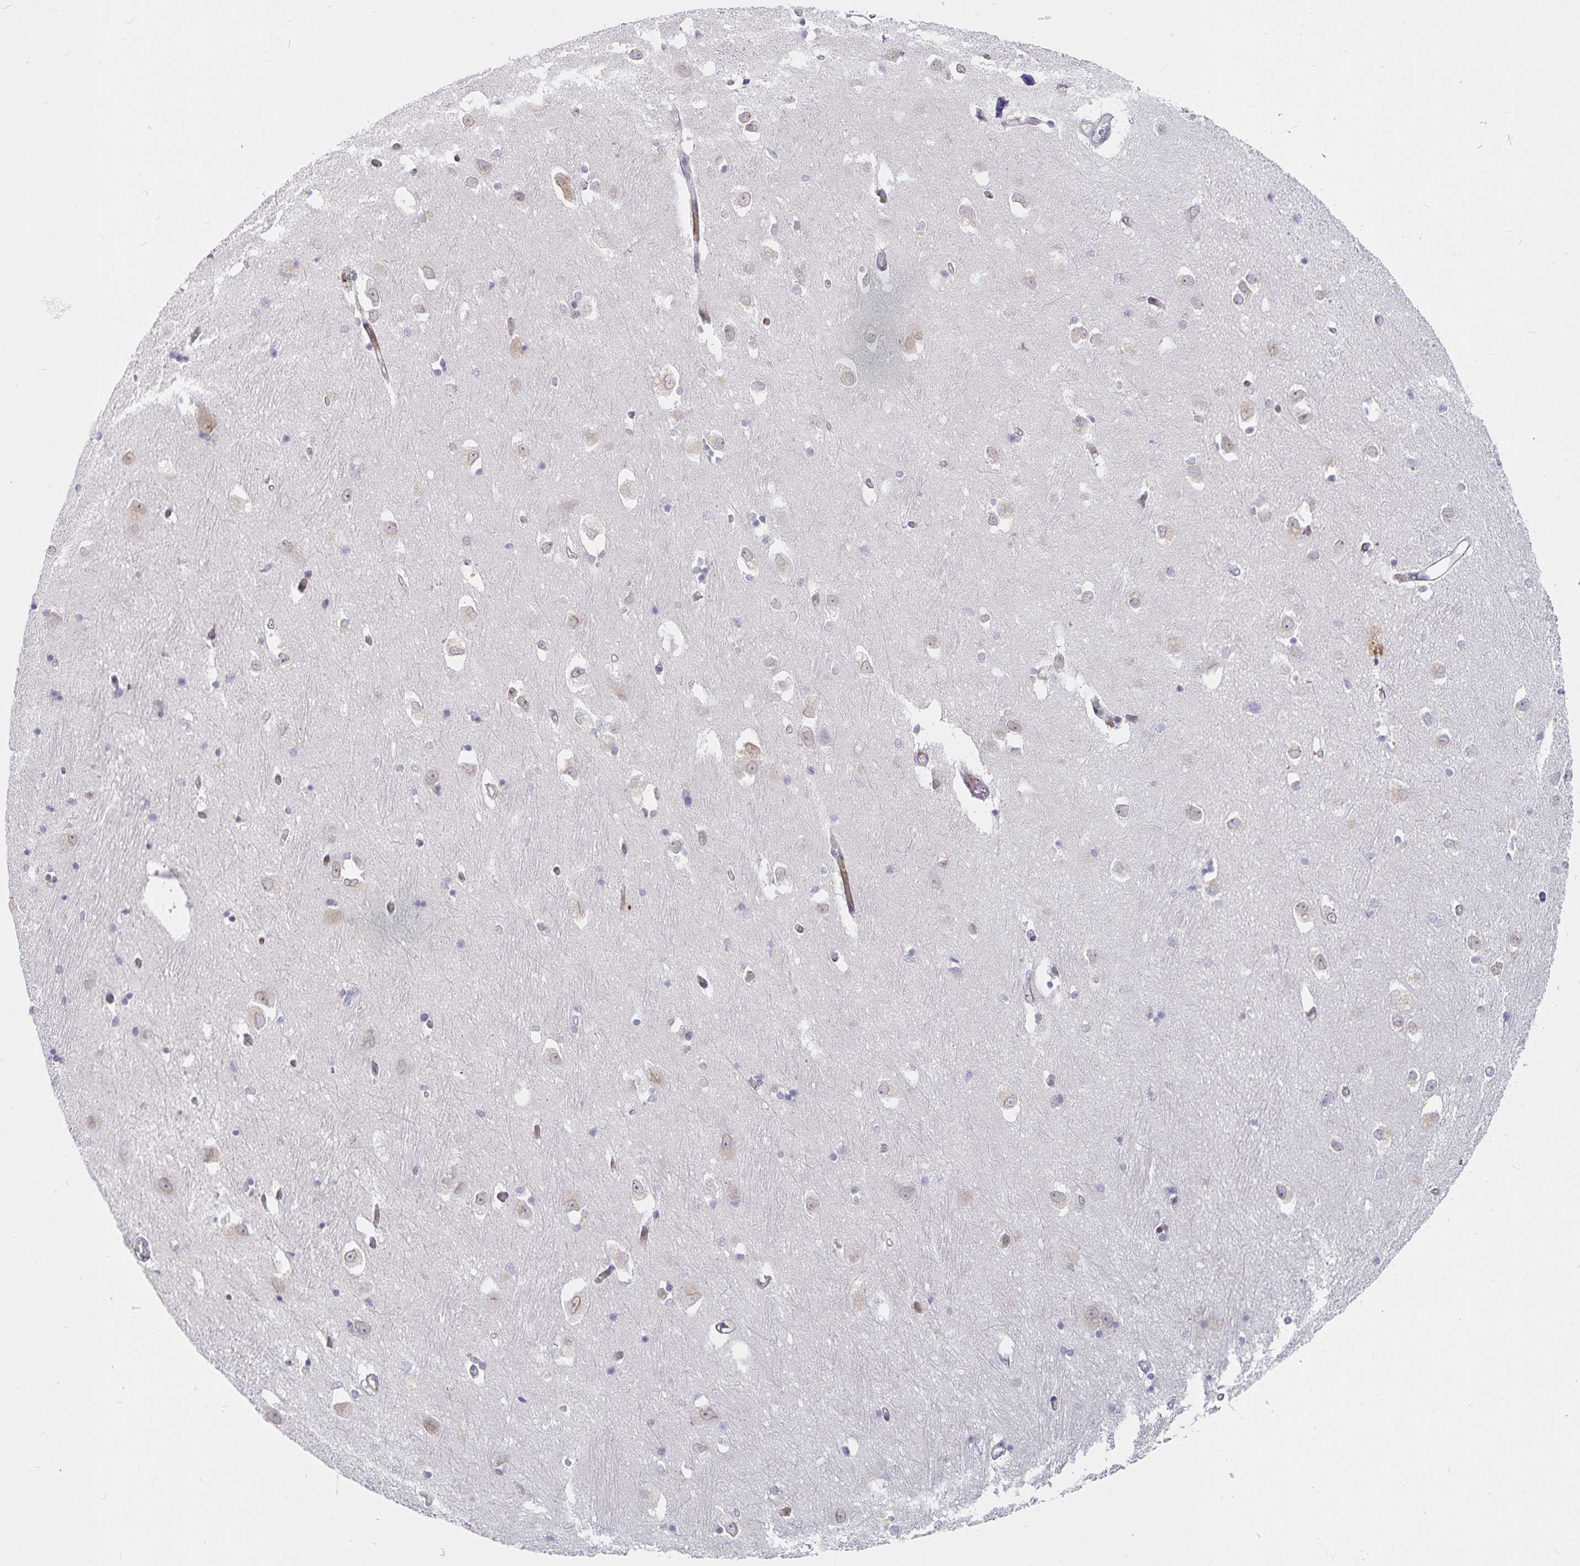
{"staining": {"intensity": "negative", "quantity": "none", "location": "none"}, "tissue": "caudate", "cell_type": "Glial cells", "image_type": "normal", "snomed": [{"axis": "morphology", "description": "Normal tissue, NOS"}, {"axis": "topography", "description": "Lateral ventricle wall"}, {"axis": "topography", "description": "Hippocampus"}], "caption": "A high-resolution photomicrograph shows immunohistochemistry (IHC) staining of normal caudate, which shows no significant staining in glial cells.", "gene": "S100G", "patient": {"sex": "female", "age": 63}}